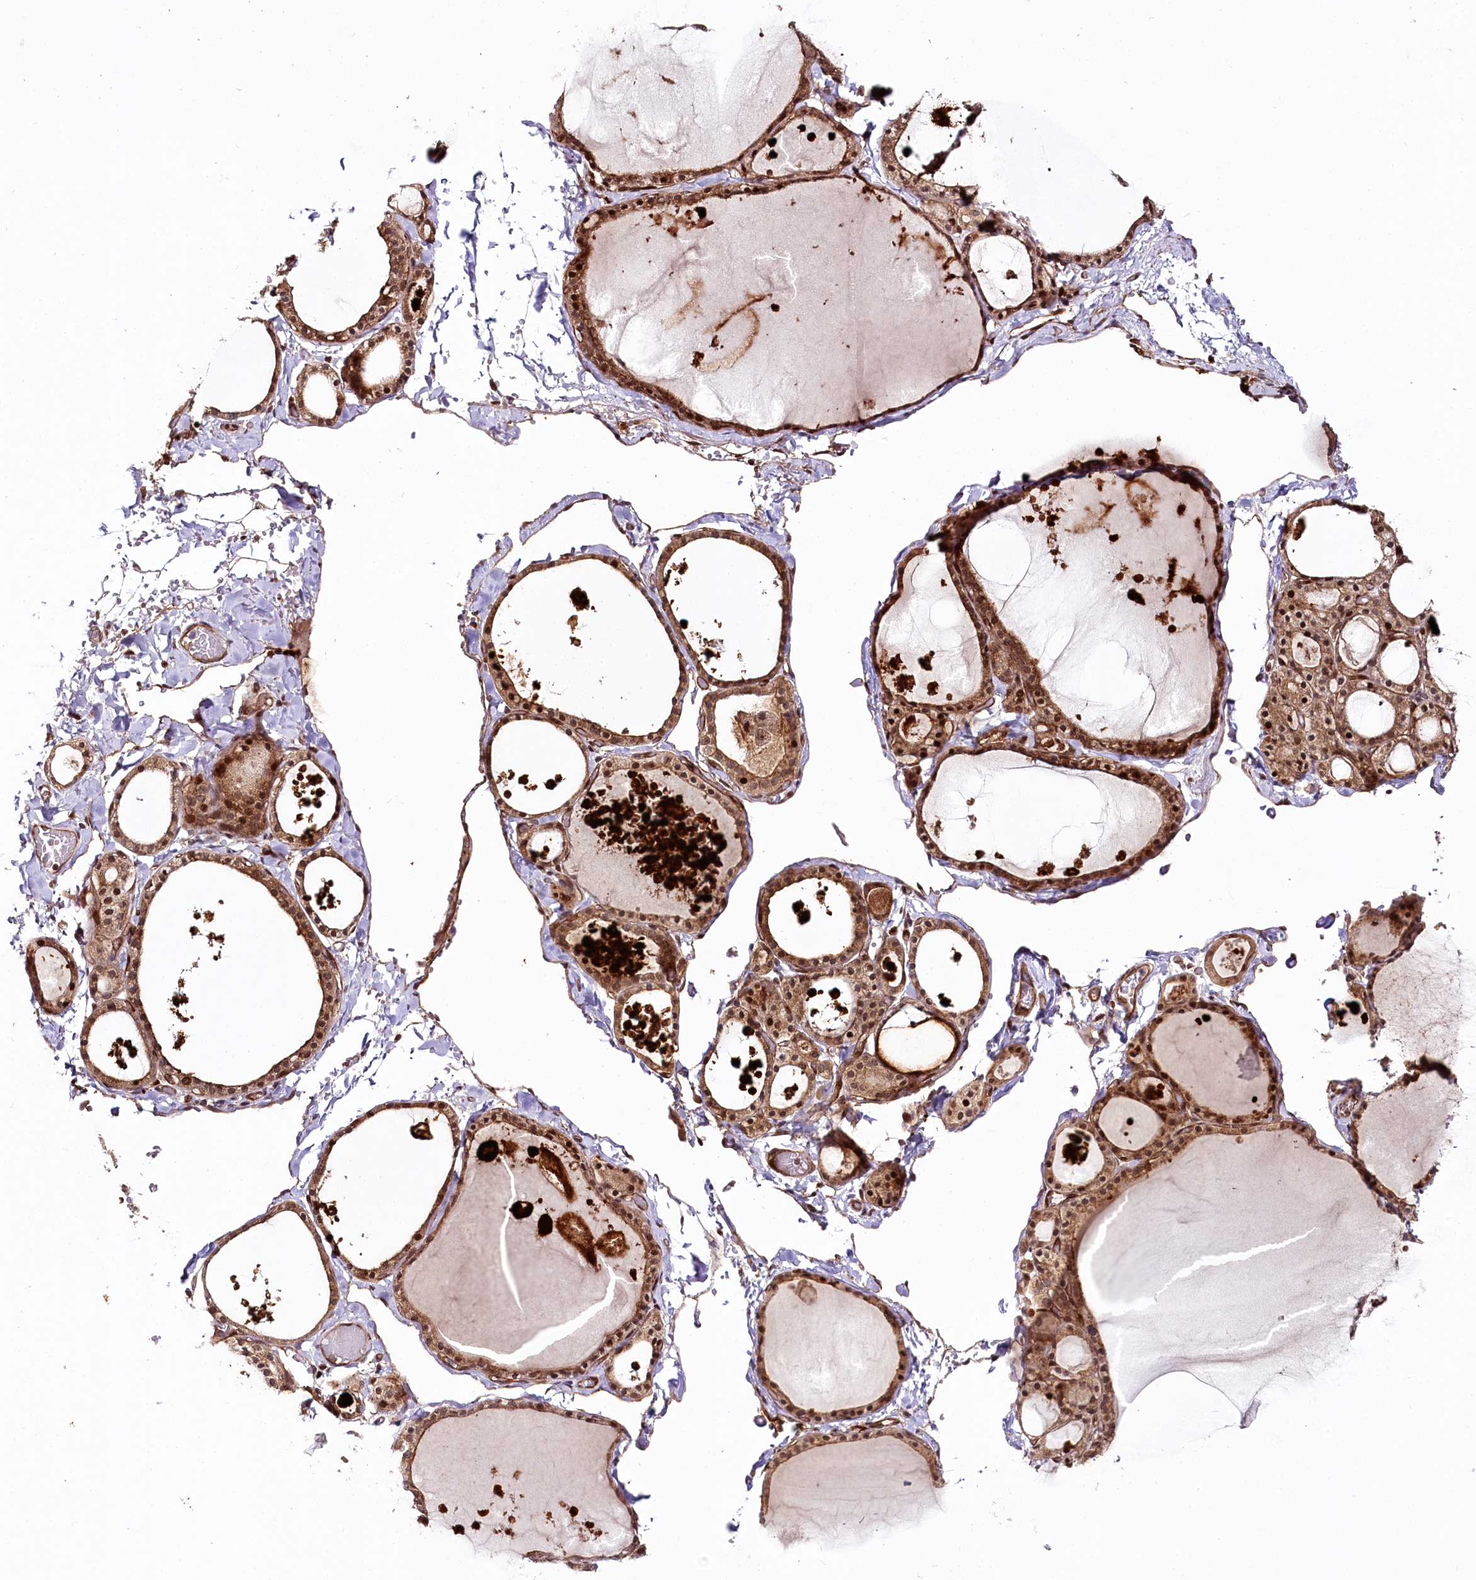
{"staining": {"intensity": "strong", "quantity": ">75%", "location": "cytoplasmic/membranous,nuclear"}, "tissue": "thyroid gland", "cell_type": "Glandular cells", "image_type": "normal", "snomed": [{"axis": "morphology", "description": "Normal tissue, NOS"}, {"axis": "topography", "description": "Thyroid gland"}], "caption": "Immunohistochemical staining of normal human thyroid gland reveals >75% levels of strong cytoplasmic/membranous,nuclear protein expression in about >75% of glandular cells.", "gene": "COPG1", "patient": {"sex": "male", "age": 56}}